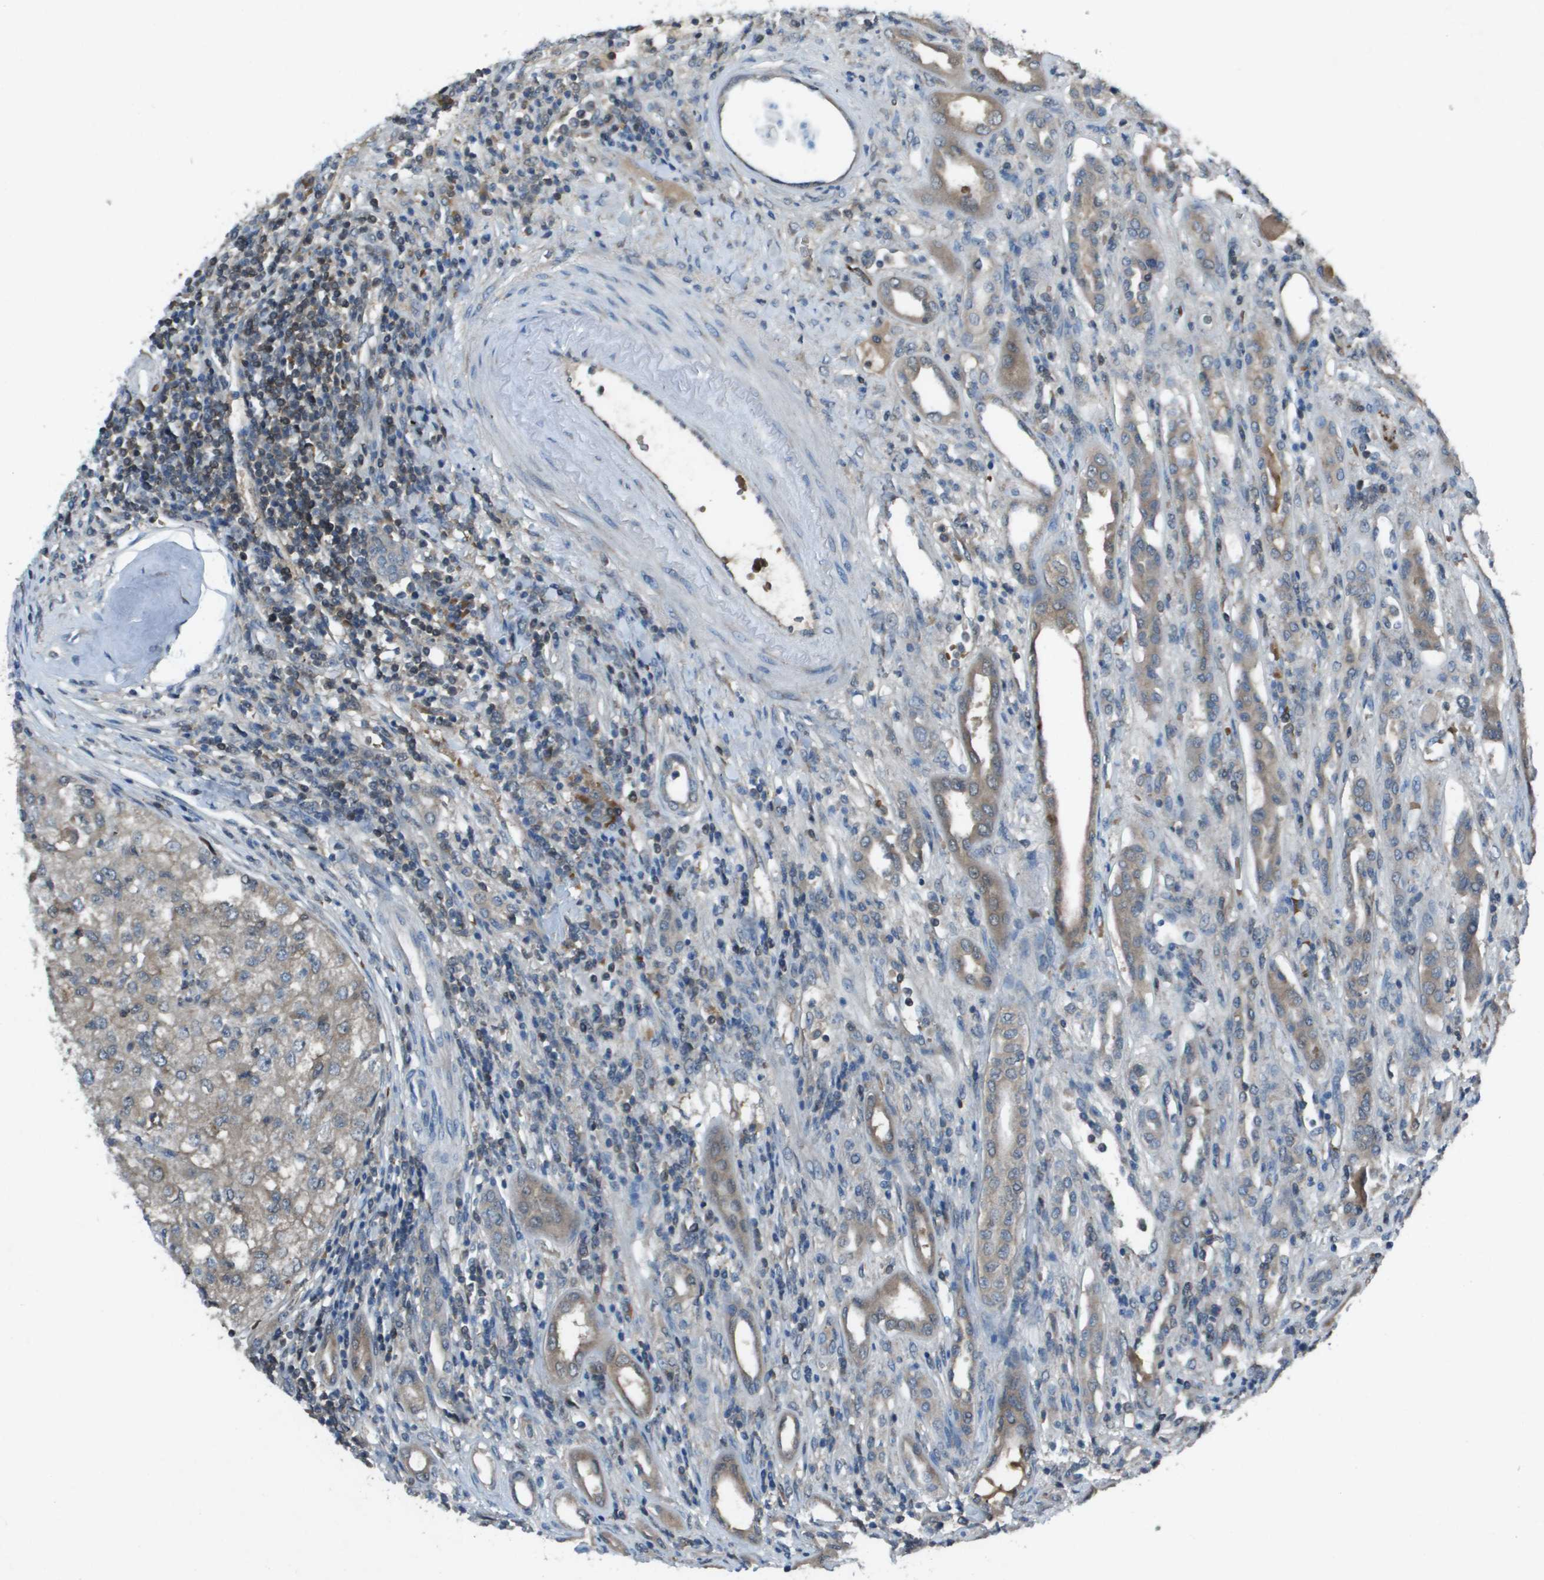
{"staining": {"intensity": "weak", "quantity": "25%-75%", "location": "cytoplasmic/membranous"}, "tissue": "renal cancer", "cell_type": "Tumor cells", "image_type": "cancer", "snomed": [{"axis": "morphology", "description": "Adenocarcinoma, NOS"}, {"axis": "topography", "description": "Kidney"}], "caption": "IHC photomicrograph of renal cancer (adenocarcinoma) stained for a protein (brown), which displays low levels of weak cytoplasmic/membranous positivity in about 25%-75% of tumor cells.", "gene": "CAMK4", "patient": {"sex": "female", "age": 54}}